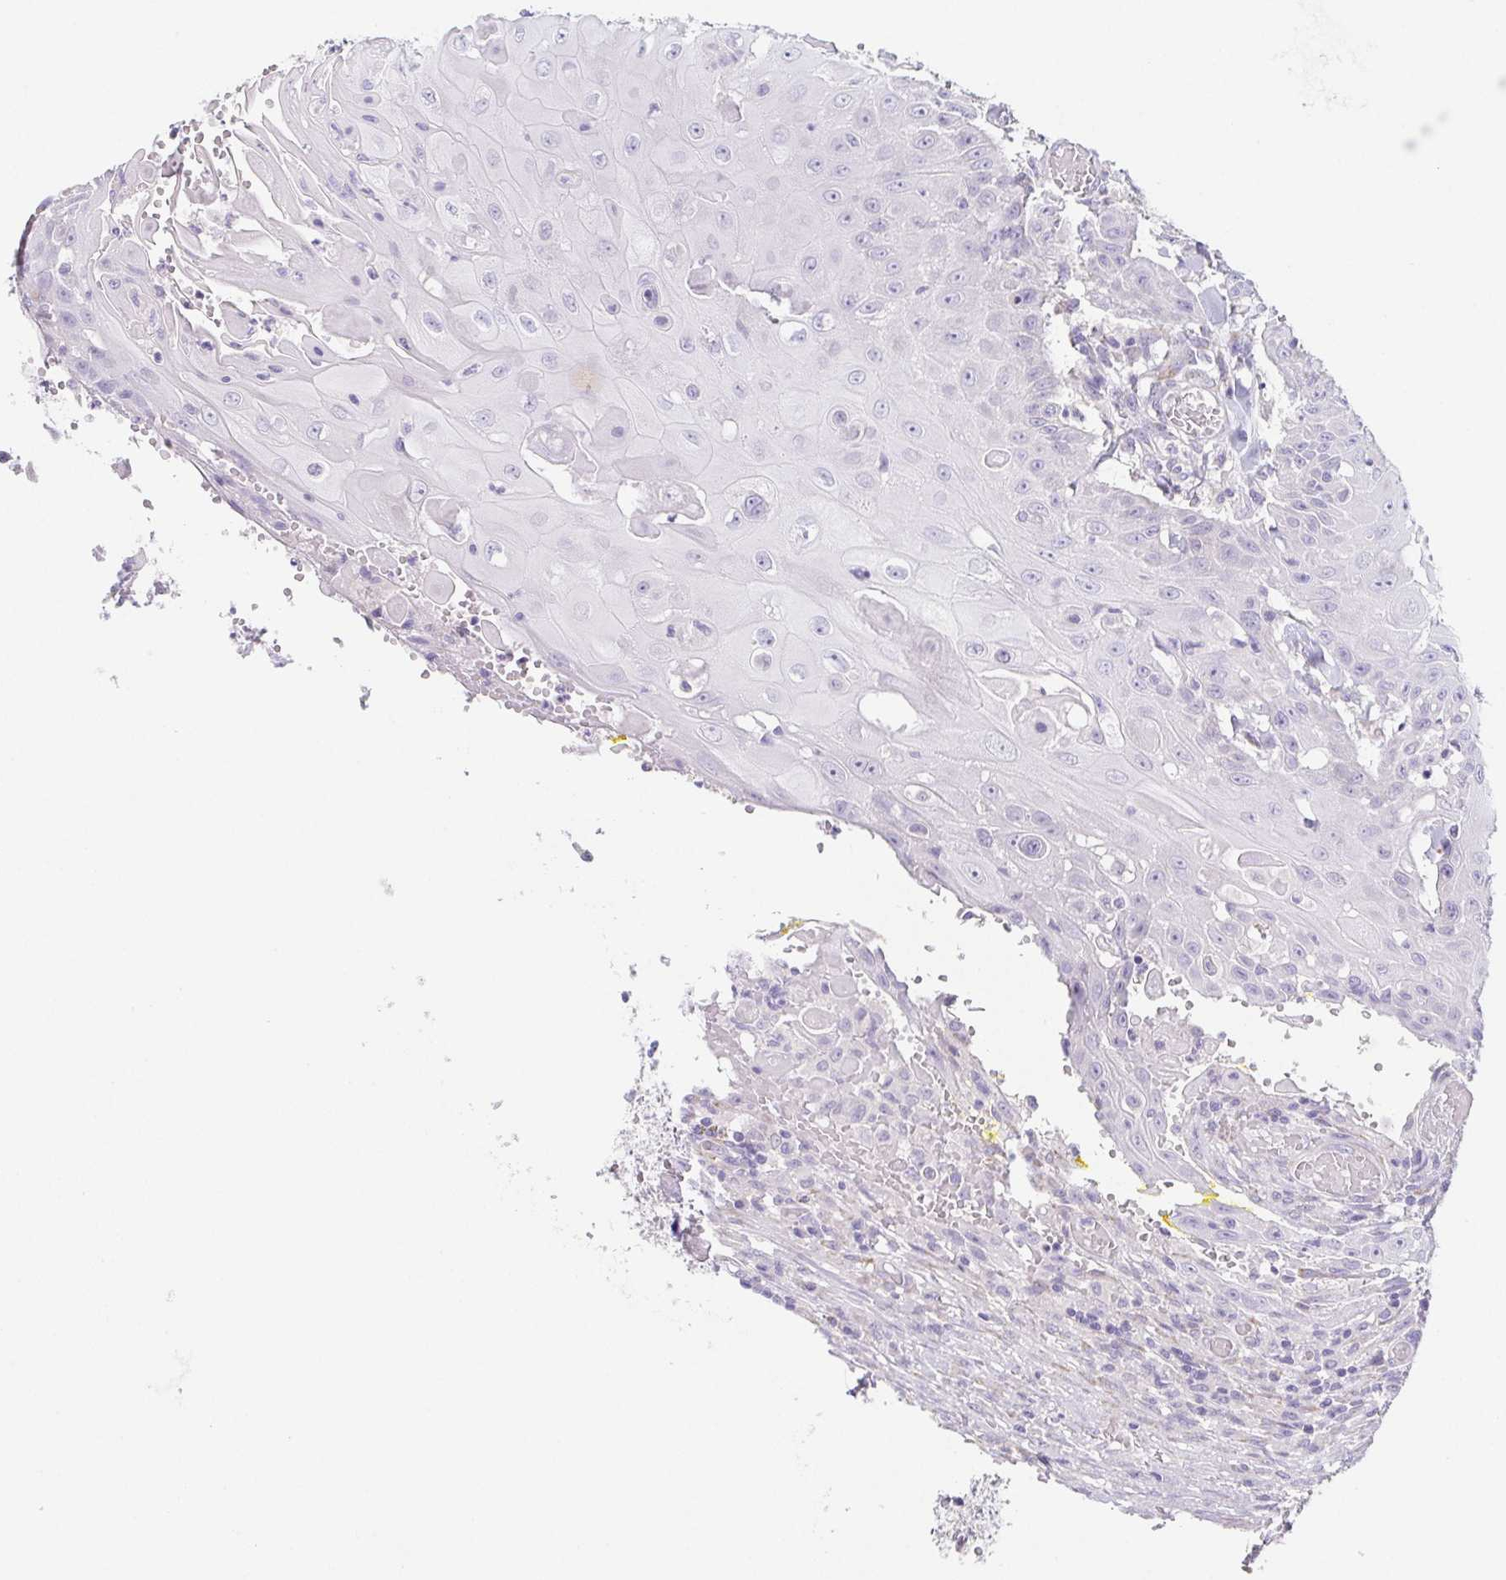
{"staining": {"intensity": "negative", "quantity": "none", "location": "none"}, "tissue": "head and neck cancer", "cell_type": "Tumor cells", "image_type": "cancer", "snomed": [{"axis": "morphology", "description": "Normal tissue, NOS"}, {"axis": "morphology", "description": "Squamous cell carcinoma, NOS"}, {"axis": "topography", "description": "Oral tissue"}, {"axis": "topography", "description": "Head-Neck"}], "caption": "Photomicrograph shows no significant protein positivity in tumor cells of head and neck cancer.", "gene": "HDGFL1", "patient": {"sex": "female", "age": 55}}